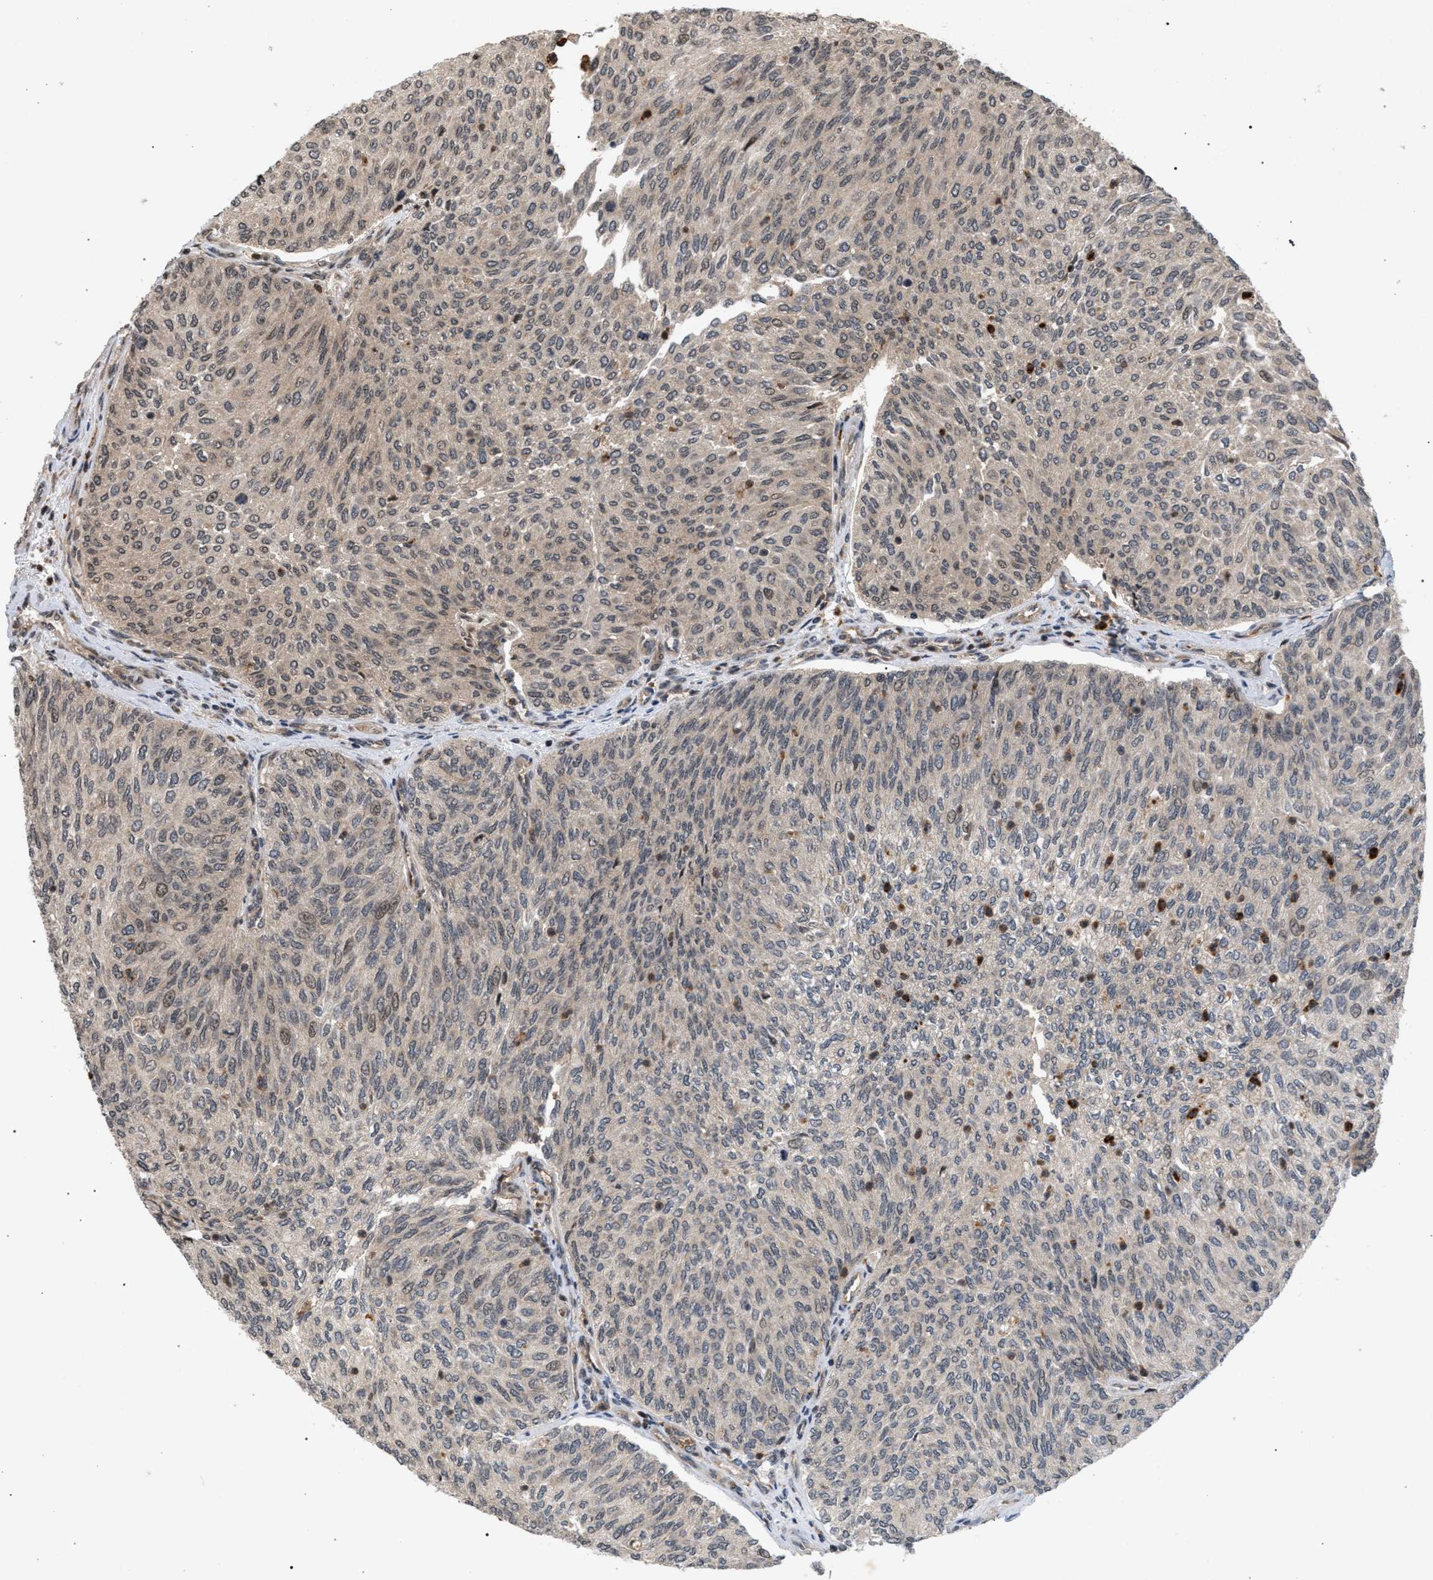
{"staining": {"intensity": "weak", "quantity": "<25%", "location": "cytoplasmic/membranous"}, "tissue": "urothelial cancer", "cell_type": "Tumor cells", "image_type": "cancer", "snomed": [{"axis": "morphology", "description": "Urothelial carcinoma, Low grade"}, {"axis": "topography", "description": "Urinary bladder"}], "caption": "A micrograph of human urothelial carcinoma (low-grade) is negative for staining in tumor cells.", "gene": "IRAK4", "patient": {"sex": "female", "age": 79}}